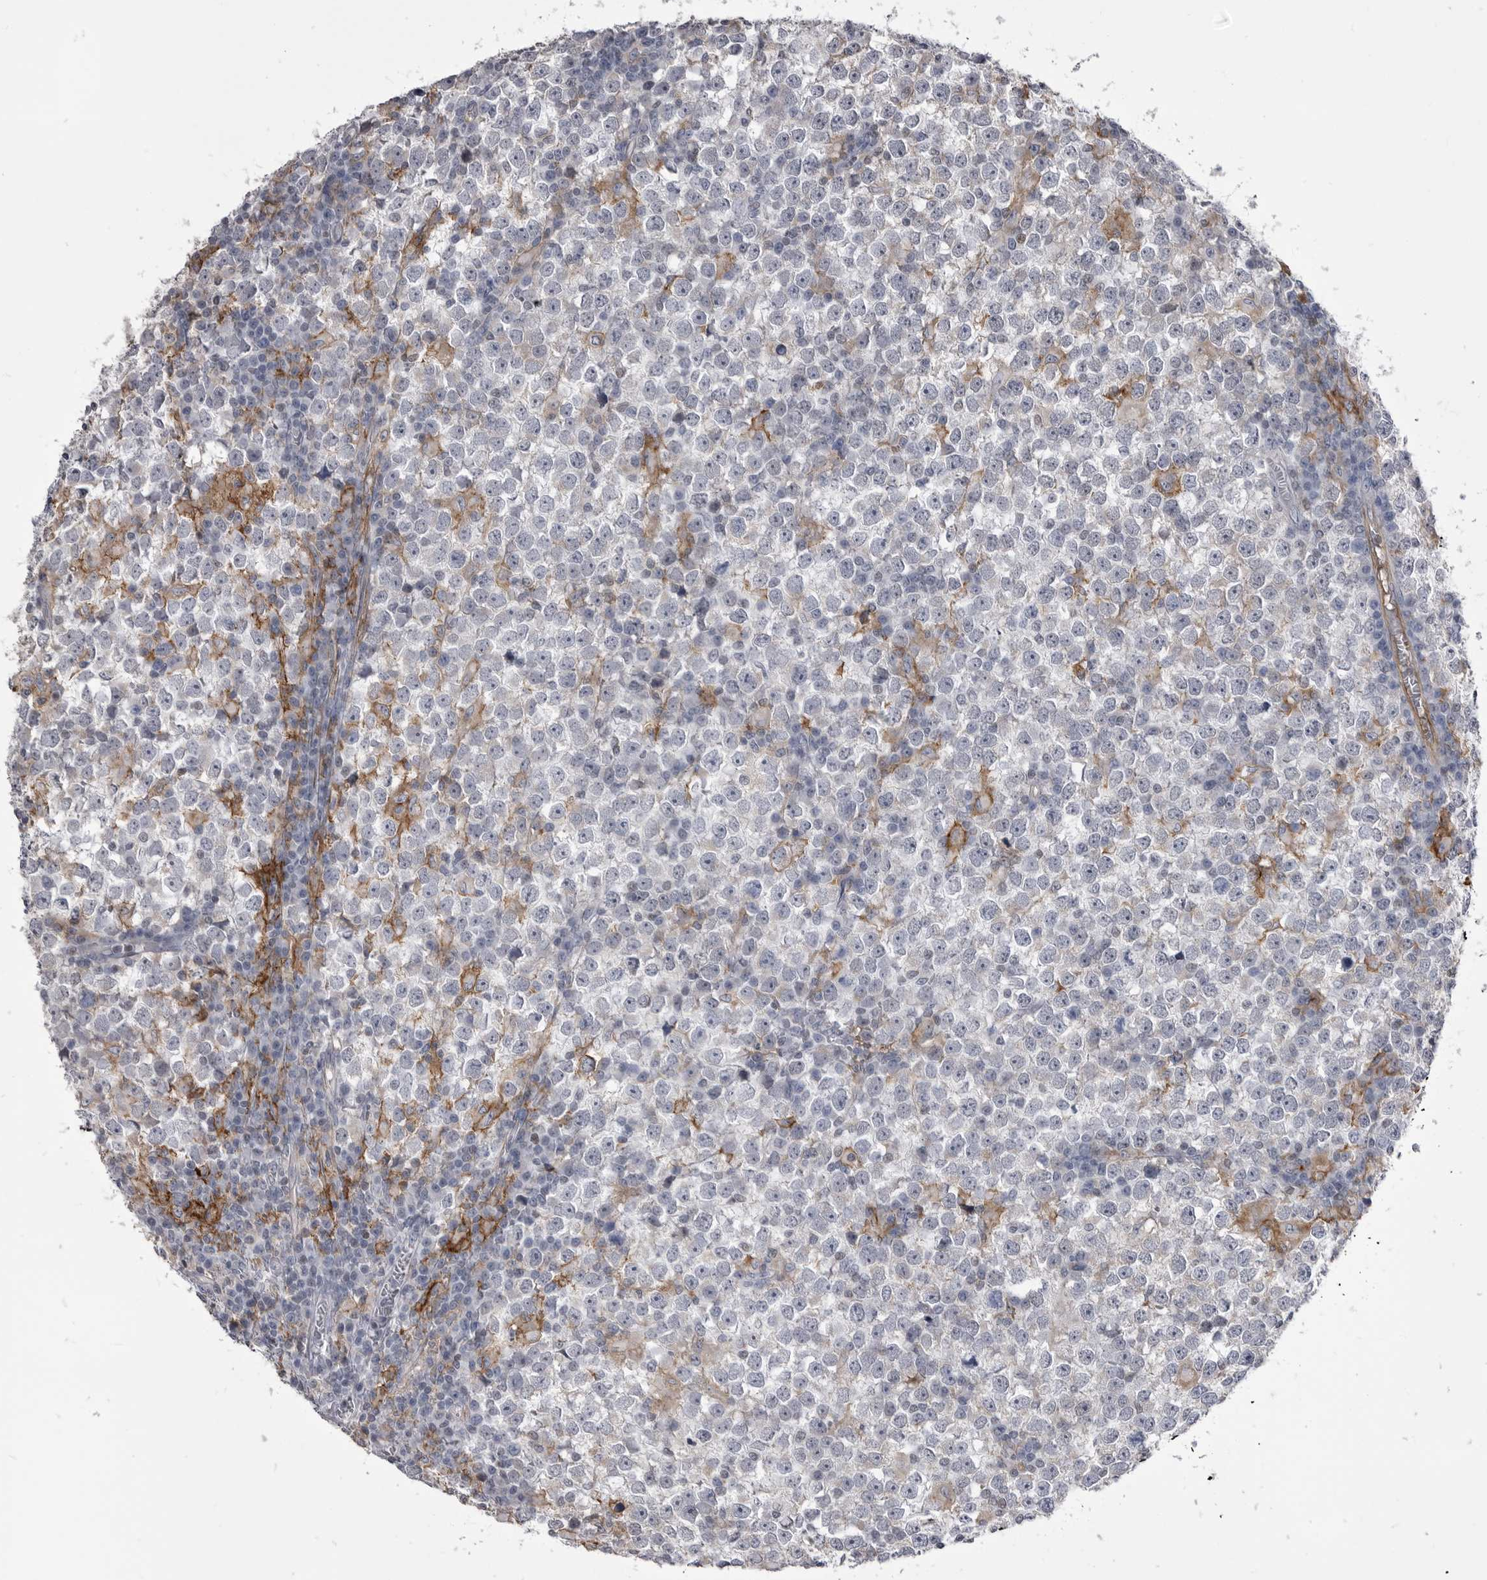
{"staining": {"intensity": "negative", "quantity": "none", "location": "none"}, "tissue": "testis cancer", "cell_type": "Tumor cells", "image_type": "cancer", "snomed": [{"axis": "morphology", "description": "Seminoma, NOS"}, {"axis": "topography", "description": "Testis"}], "caption": "IHC image of neoplastic tissue: human testis cancer stained with DAB shows no significant protein staining in tumor cells. Brightfield microscopy of immunohistochemistry stained with DAB (brown) and hematoxylin (blue), captured at high magnification.", "gene": "OPLAH", "patient": {"sex": "male", "age": 65}}